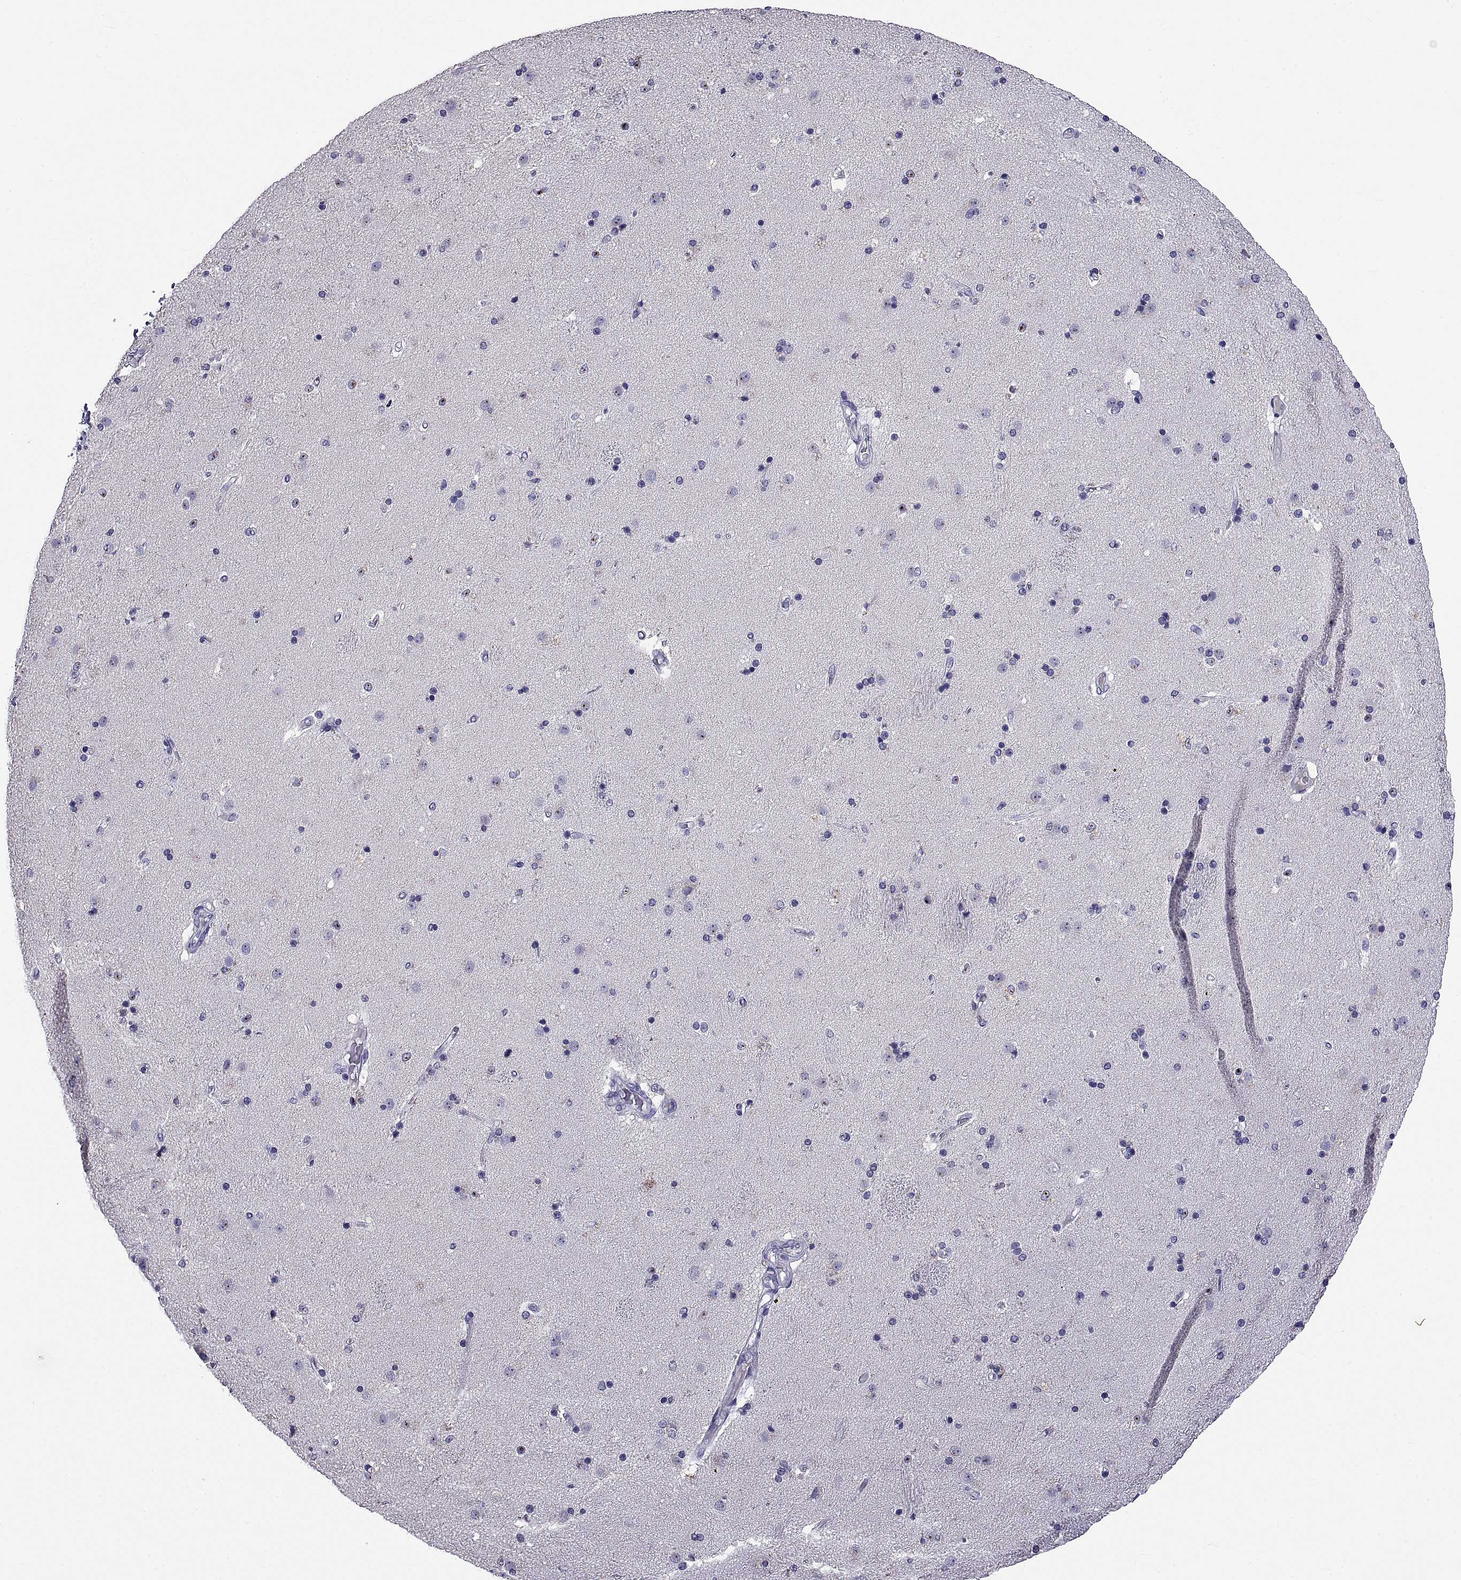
{"staining": {"intensity": "negative", "quantity": "none", "location": "none"}, "tissue": "caudate", "cell_type": "Glial cells", "image_type": "normal", "snomed": [{"axis": "morphology", "description": "Normal tissue, NOS"}, {"axis": "topography", "description": "Lateral ventricle wall"}], "caption": "Immunohistochemical staining of unremarkable human caudate reveals no significant staining in glial cells. Nuclei are stained in blue.", "gene": "TGFBR3L", "patient": {"sex": "male", "age": 54}}